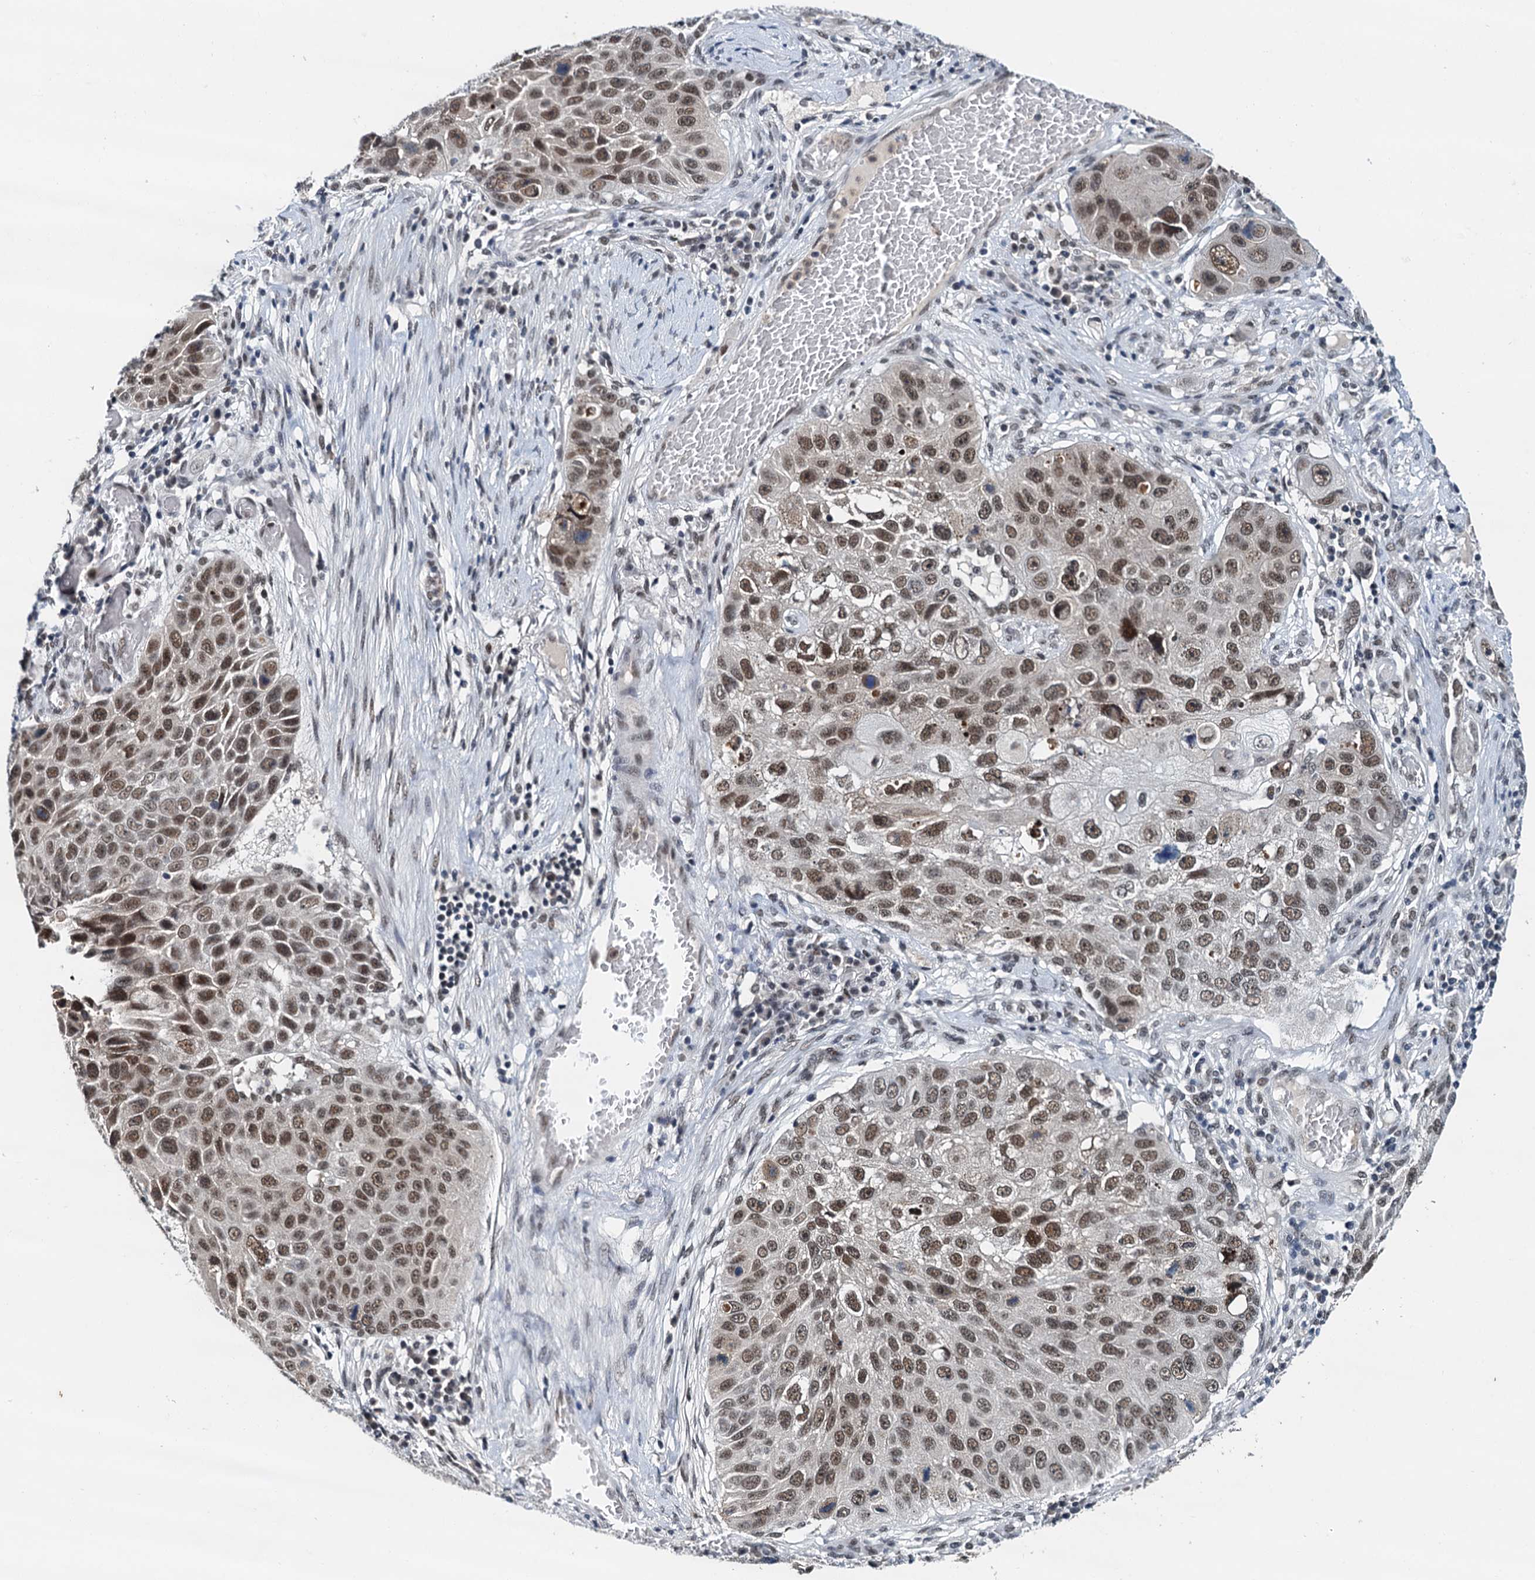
{"staining": {"intensity": "moderate", "quantity": ">75%", "location": "nuclear"}, "tissue": "lung cancer", "cell_type": "Tumor cells", "image_type": "cancer", "snomed": [{"axis": "morphology", "description": "Squamous cell carcinoma, NOS"}, {"axis": "topography", "description": "Lung"}], "caption": "A brown stain highlights moderate nuclear staining of a protein in lung cancer (squamous cell carcinoma) tumor cells. (Brightfield microscopy of DAB IHC at high magnification).", "gene": "SNRPD1", "patient": {"sex": "male", "age": 61}}